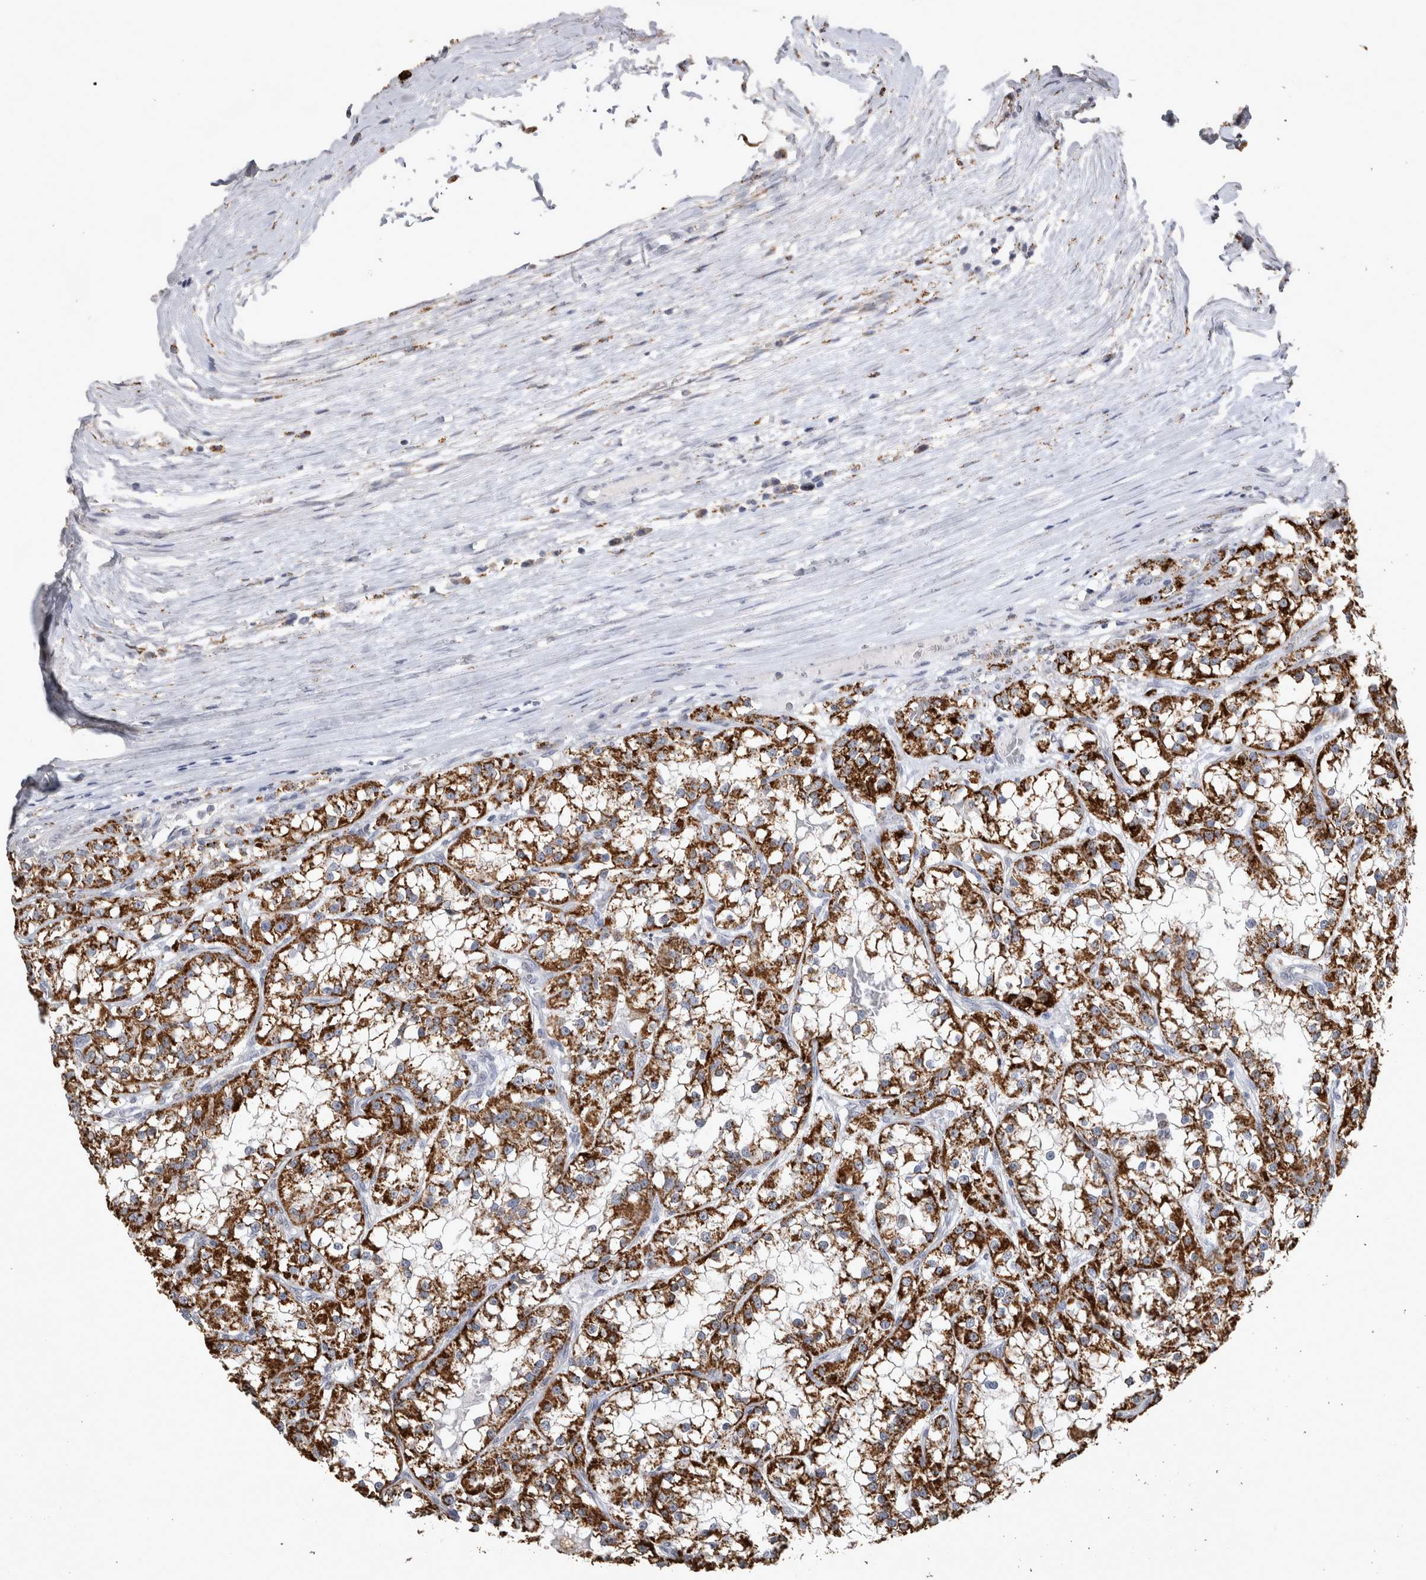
{"staining": {"intensity": "strong", "quantity": ">75%", "location": "cytoplasmic/membranous"}, "tissue": "renal cancer", "cell_type": "Tumor cells", "image_type": "cancer", "snomed": [{"axis": "morphology", "description": "Adenocarcinoma, NOS"}, {"axis": "topography", "description": "Kidney"}], "caption": "Renal adenocarcinoma stained with a brown dye exhibits strong cytoplasmic/membranous positive expression in approximately >75% of tumor cells.", "gene": "DKK3", "patient": {"sex": "female", "age": 52}}